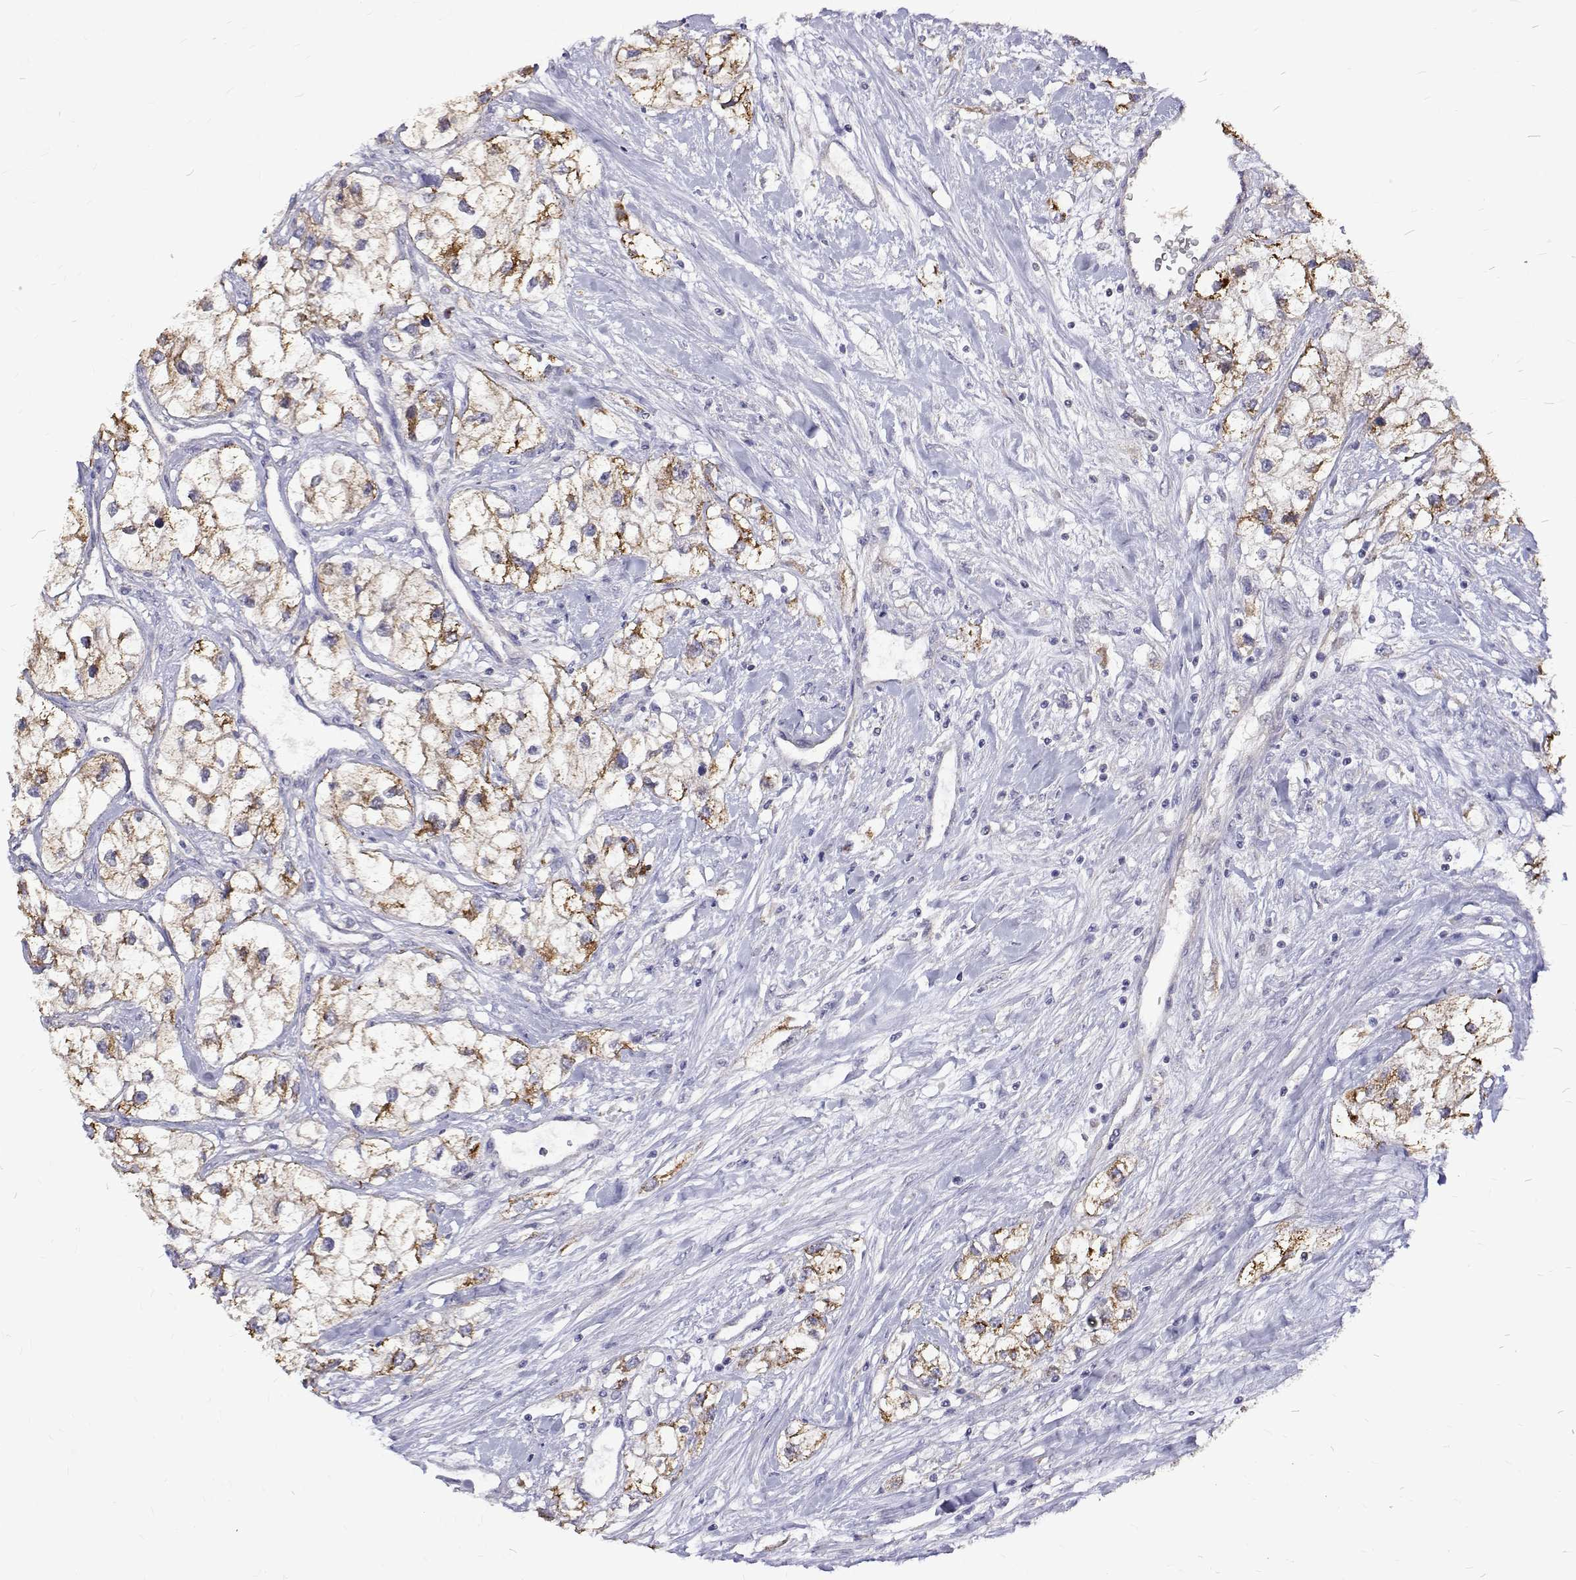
{"staining": {"intensity": "moderate", "quantity": "25%-75%", "location": "cytoplasmic/membranous"}, "tissue": "renal cancer", "cell_type": "Tumor cells", "image_type": "cancer", "snomed": [{"axis": "morphology", "description": "Adenocarcinoma, NOS"}, {"axis": "topography", "description": "Kidney"}], "caption": "Adenocarcinoma (renal) stained with IHC displays moderate cytoplasmic/membranous positivity in approximately 25%-75% of tumor cells.", "gene": "PADI1", "patient": {"sex": "male", "age": 59}}